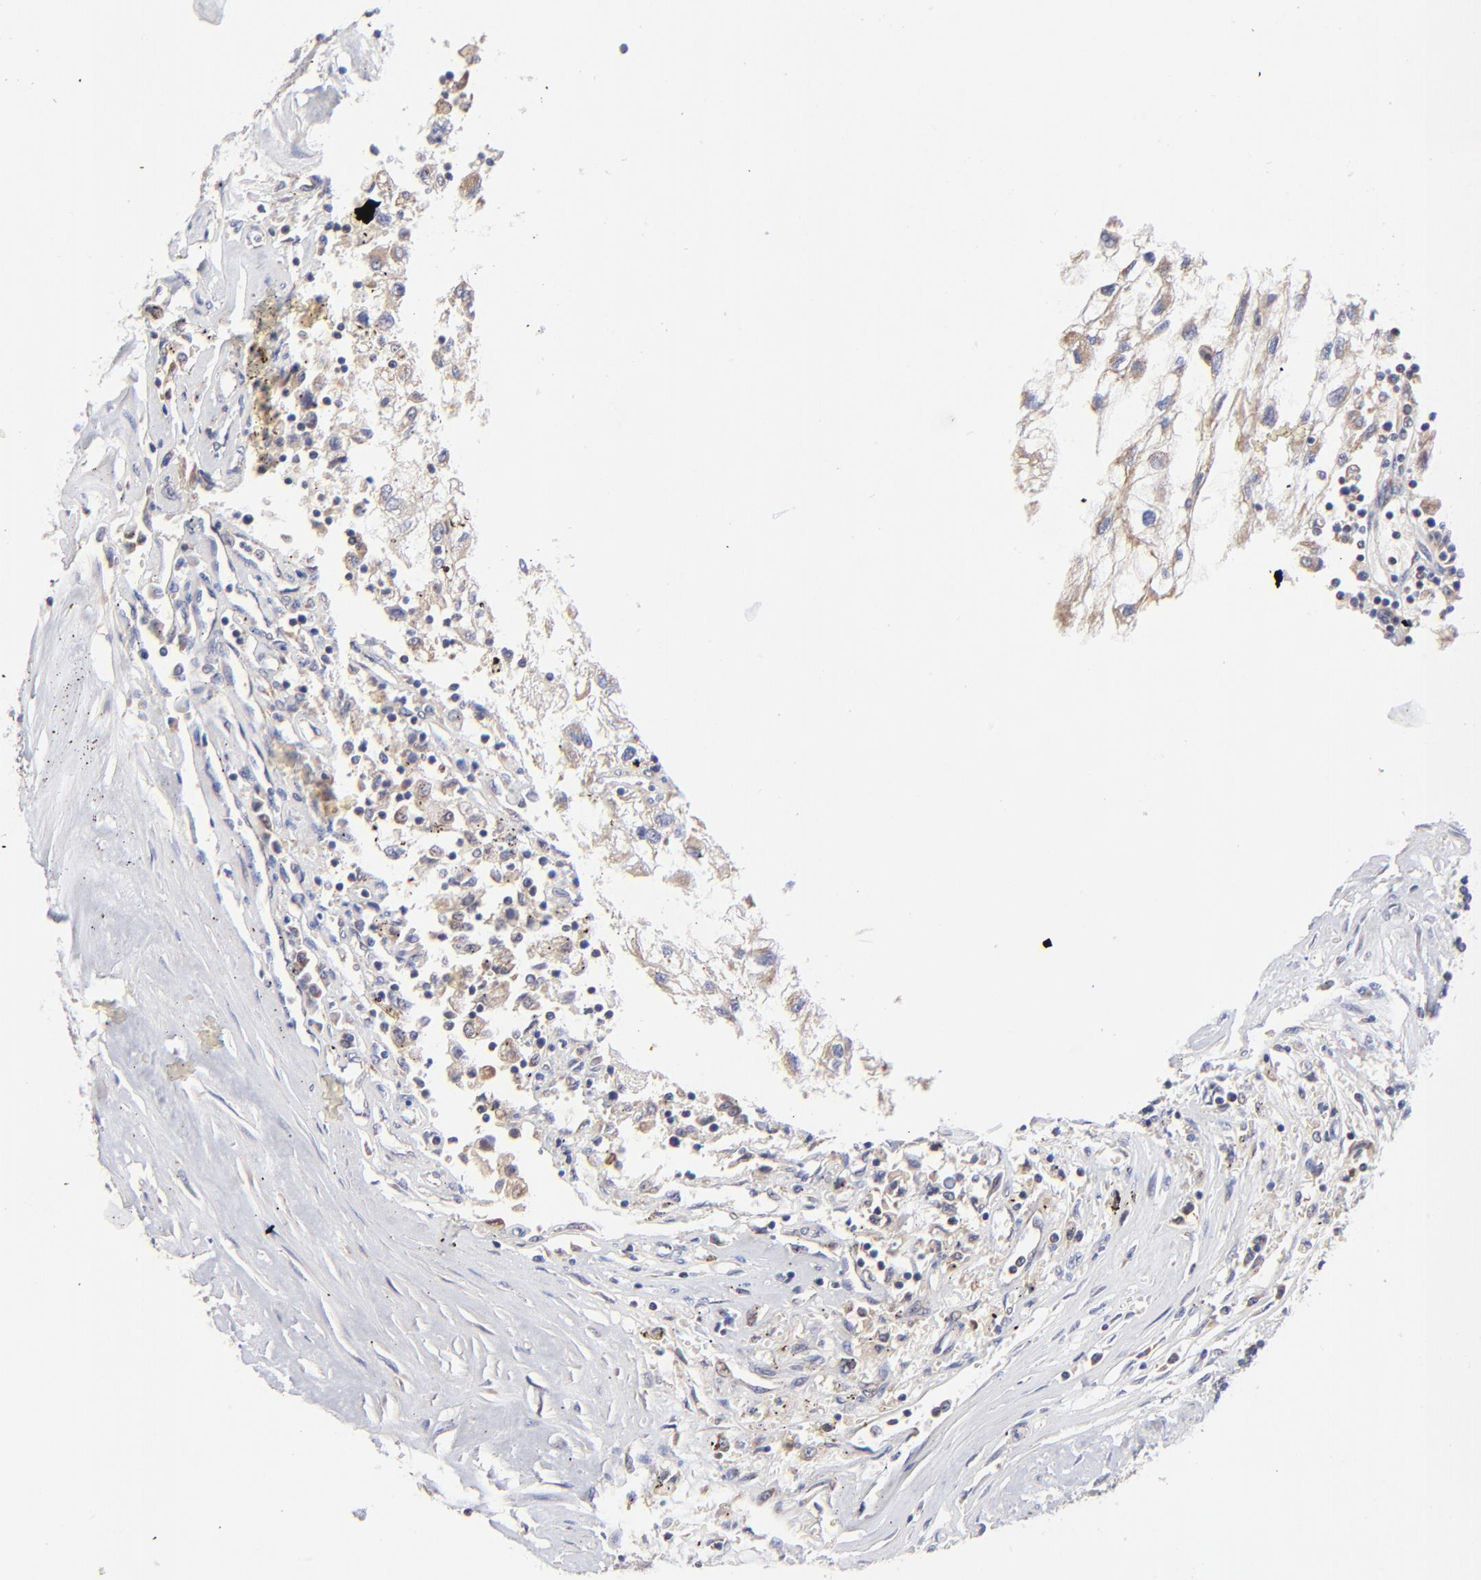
{"staining": {"intensity": "weak", "quantity": "25%-75%", "location": "cytoplasmic/membranous"}, "tissue": "renal cancer", "cell_type": "Tumor cells", "image_type": "cancer", "snomed": [{"axis": "morphology", "description": "Normal tissue, NOS"}, {"axis": "morphology", "description": "Adenocarcinoma, NOS"}, {"axis": "topography", "description": "Kidney"}], "caption": "Immunohistochemistry micrograph of neoplastic tissue: human renal cancer stained using immunohistochemistry (IHC) reveals low levels of weak protein expression localized specifically in the cytoplasmic/membranous of tumor cells, appearing as a cytoplasmic/membranous brown color.", "gene": "FBXL12", "patient": {"sex": "male", "age": 71}}